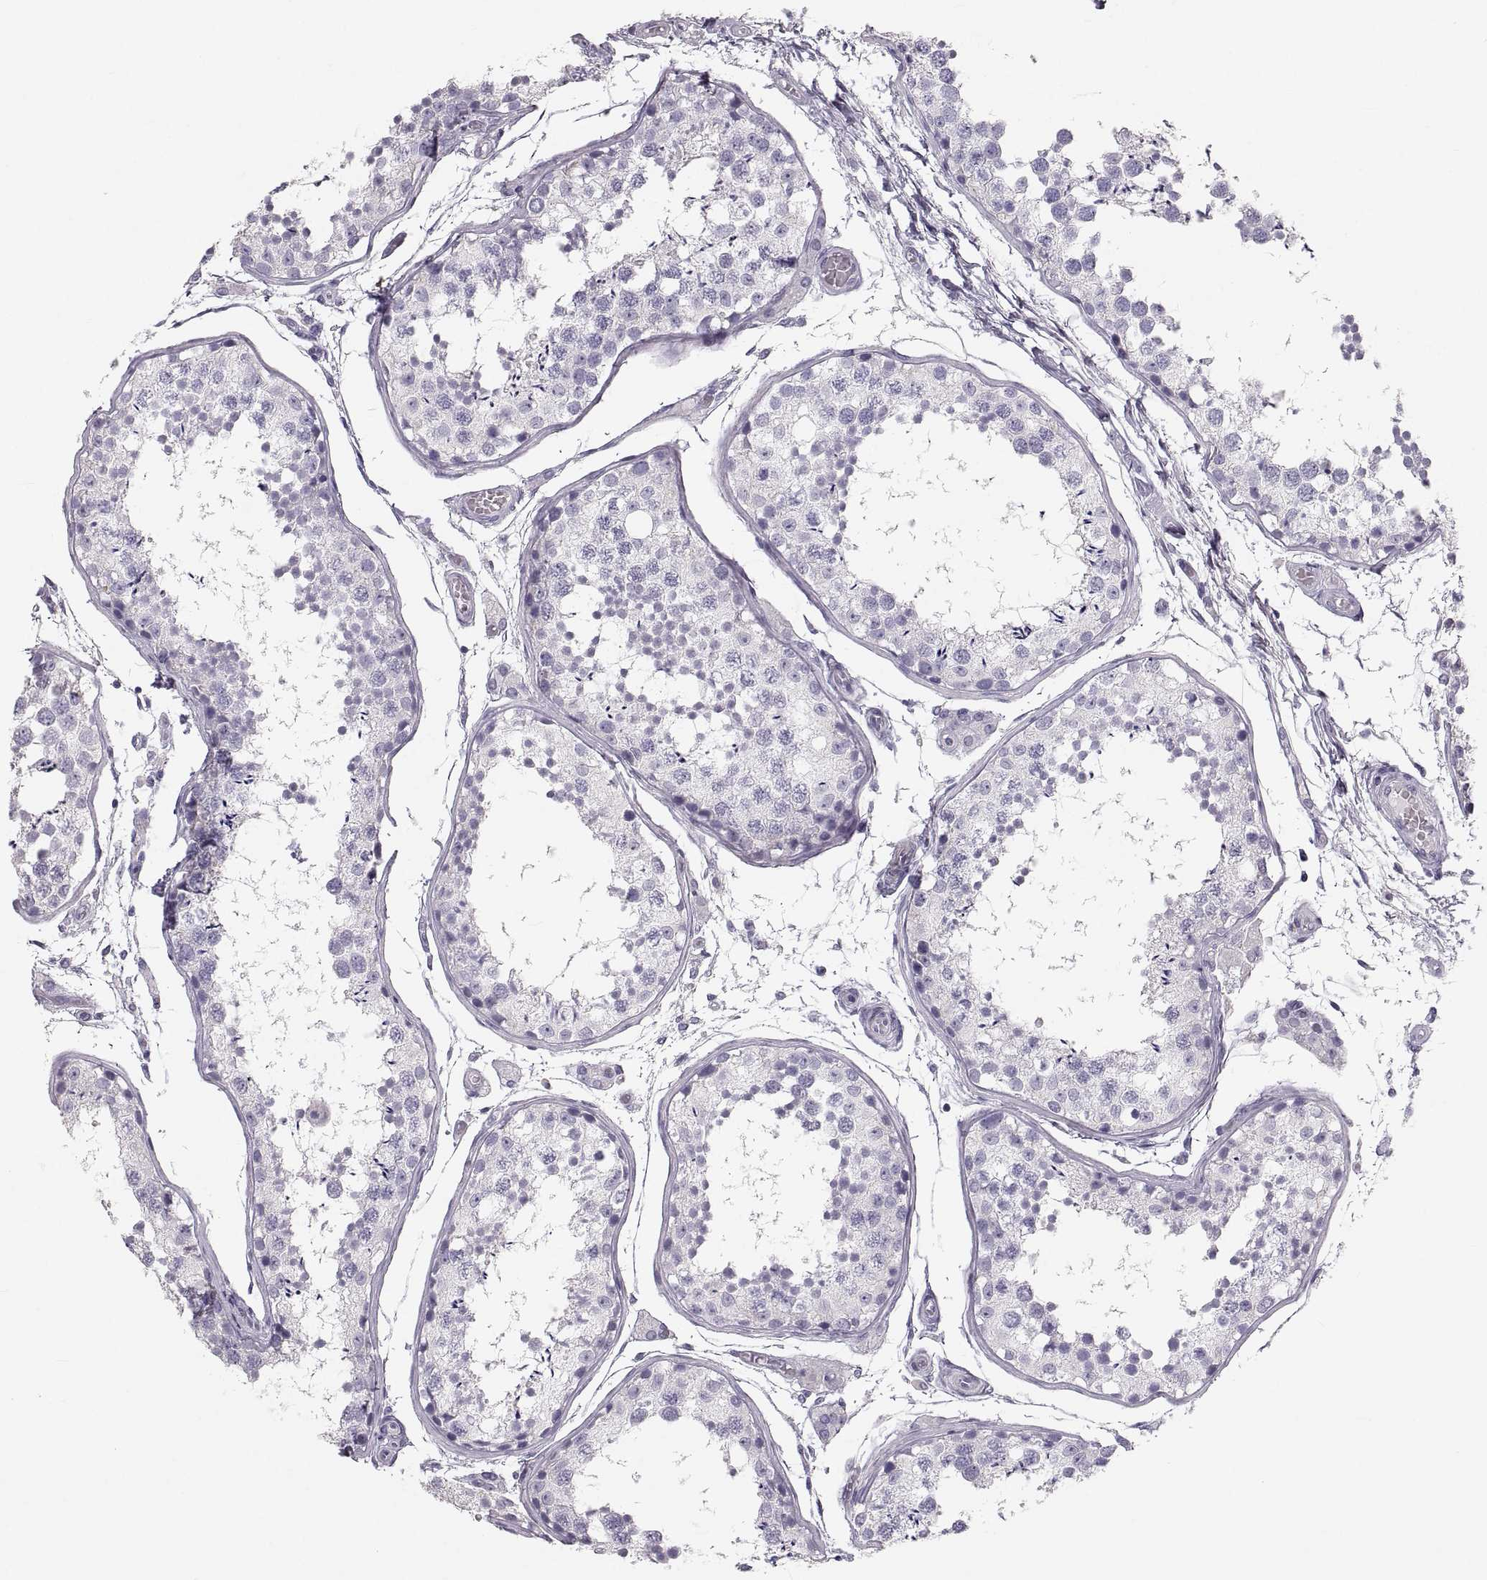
{"staining": {"intensity": "negative", "quantity": "none", "location": "none"}, "tissue": "testis", "cell_type": "Cells in seminiferous ducts", "image_type": "normal", "snomed": [{"axis": "morphology", "description": "Normal tissue, NOS"}, {"axis": "topography", "description": "Testis"}], "caption": "DAB (3,3'-diaminobenzidine) immunohistochemical staining of unremarkable human testis demonstrates no significant expression in cells in seminiferous ducts.", "gene": "RUNDC3A", "patient": {"sex": "male", "age": 29}}